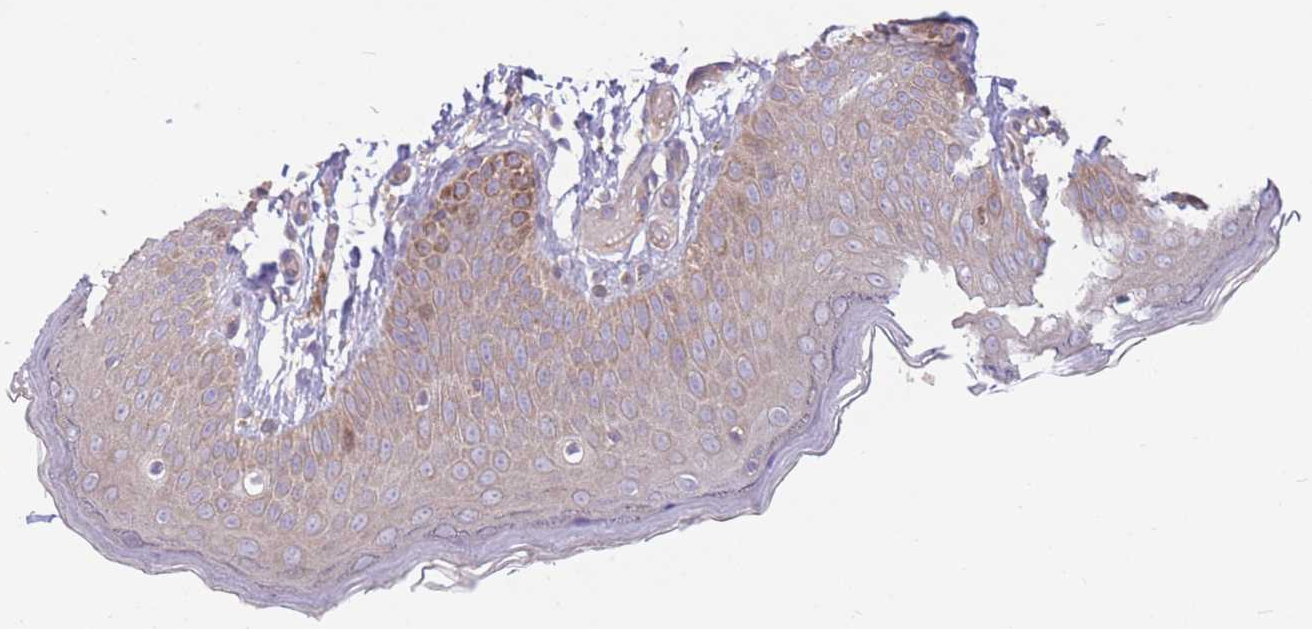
{"staining": {"intensity": "strong", "quantity": "<25%", "location": "cytoplasmic/membranous,nuclear"}, "tissue": "skin", "cell_type": "Epidermal cells", "image_type": "normal", "snomed": [{"axis": "morphology", "description": "Normal tissue, NOS"}, {"axis": "topography", "description": "Anal"}], "caption": "Benign skin was stained to show a protein in brown. There is medium levels of strong cytoplasmic/membranous,nuclear expression in about <25% of epidermal cells. The staining is performed using DAB (3,3'-diaminobenzidine) brown chromogen to label protein expression. The nuclei are counter-stained blue using hematoxylin.", "gene": "GMNN", "patient": {"sex": "female", "age": 40}}